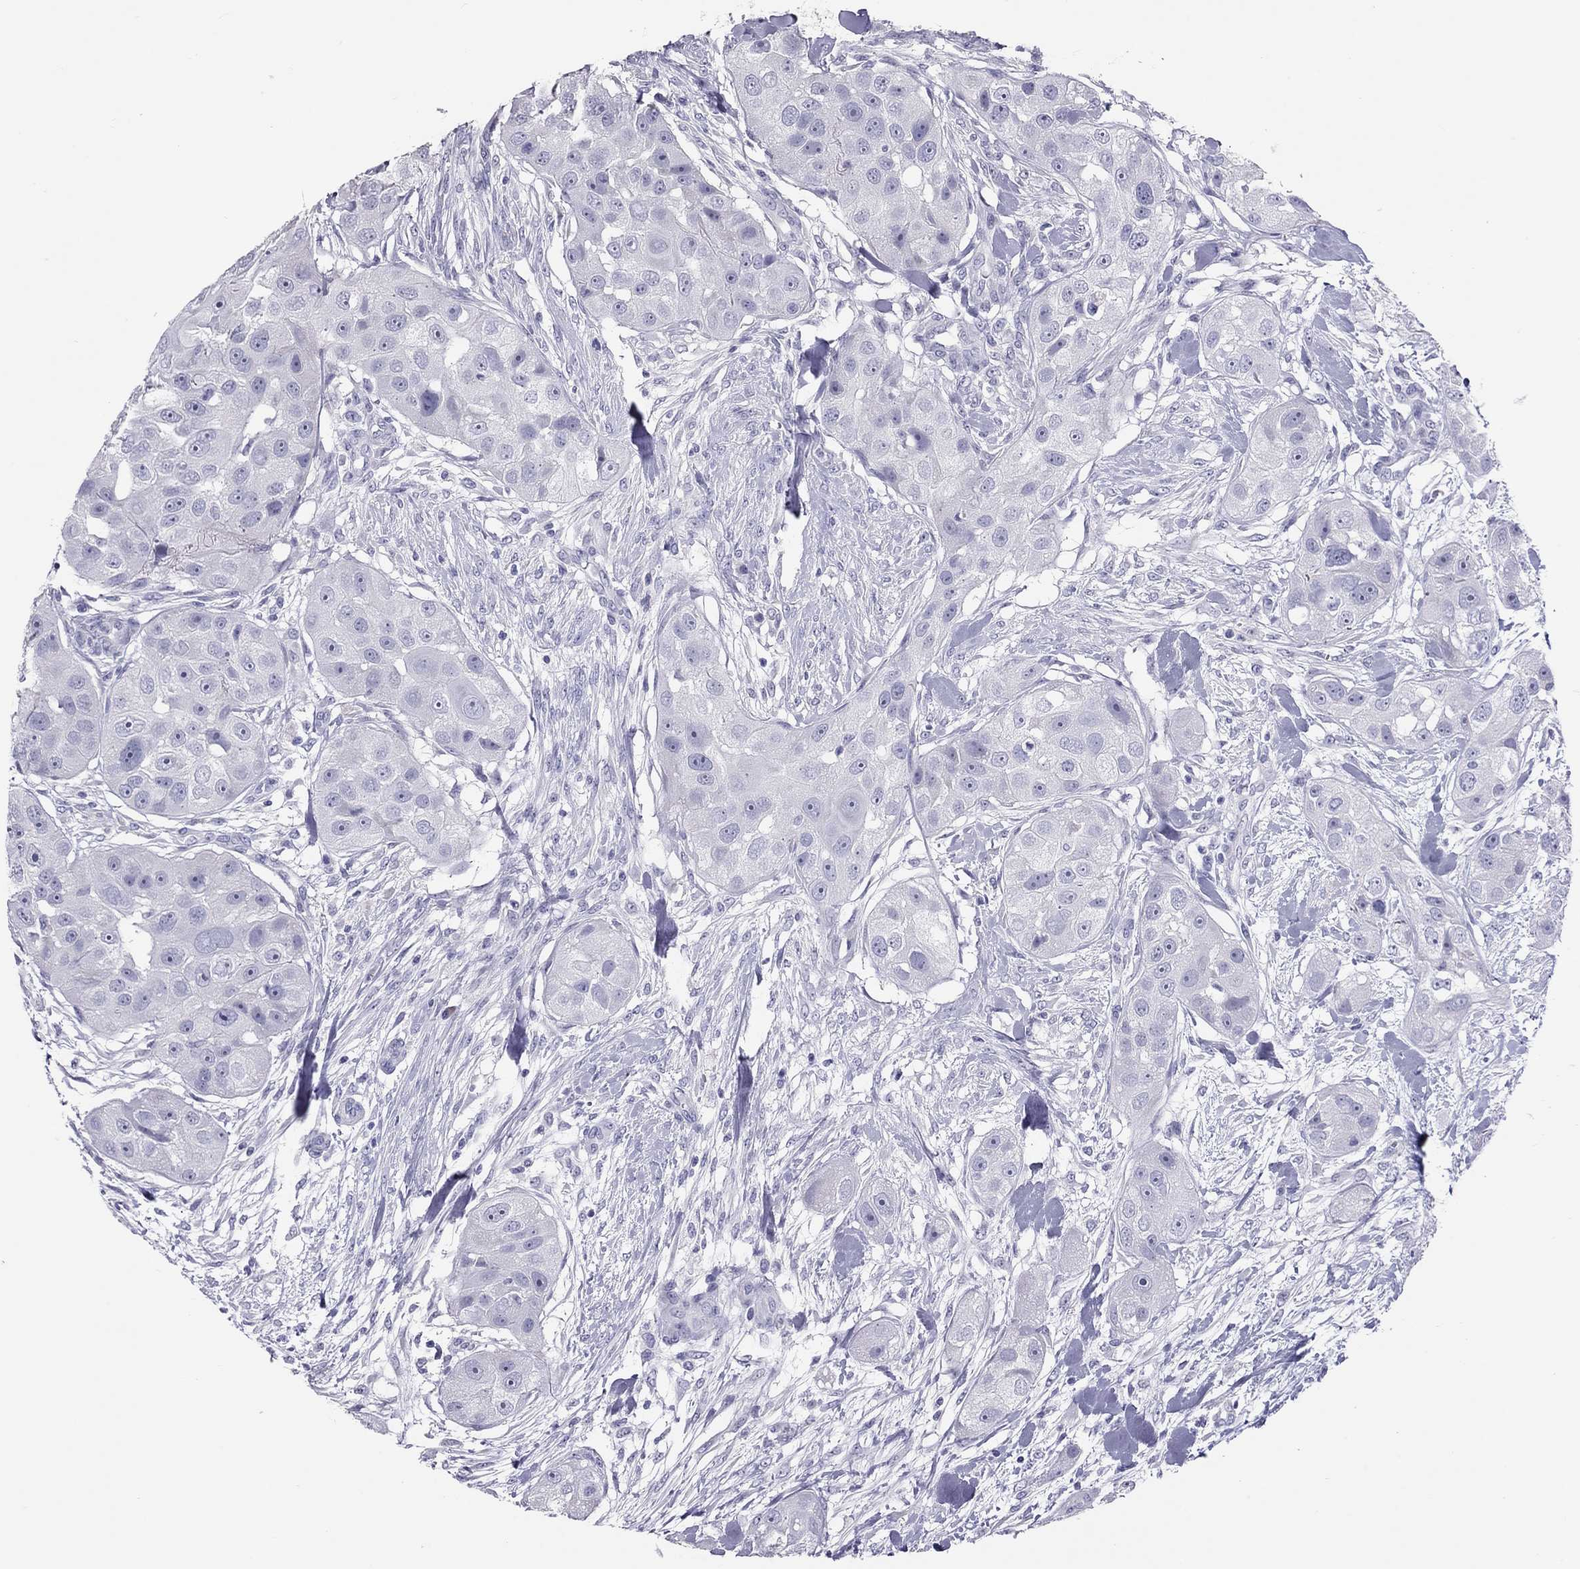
{"staining": {"intensity": "negative", "quantity": "none", "location": "none"}, "tissue": "head and neck cancer", "cell_type": "Tumor cells", "image_type": "cancer", "snomed": [{"axis": "morphology", "description": "Squamous cell carcinoma, NOS"}, {"axis": "topography", "description": "Head-Neck"}], "caption": "This is an immunohistochemistry (IHC) image of human head and neck cancer. There is no expression in tumor cells.", "gene": "IL17REL", "patient": {"sex": "male", "age": 51}}